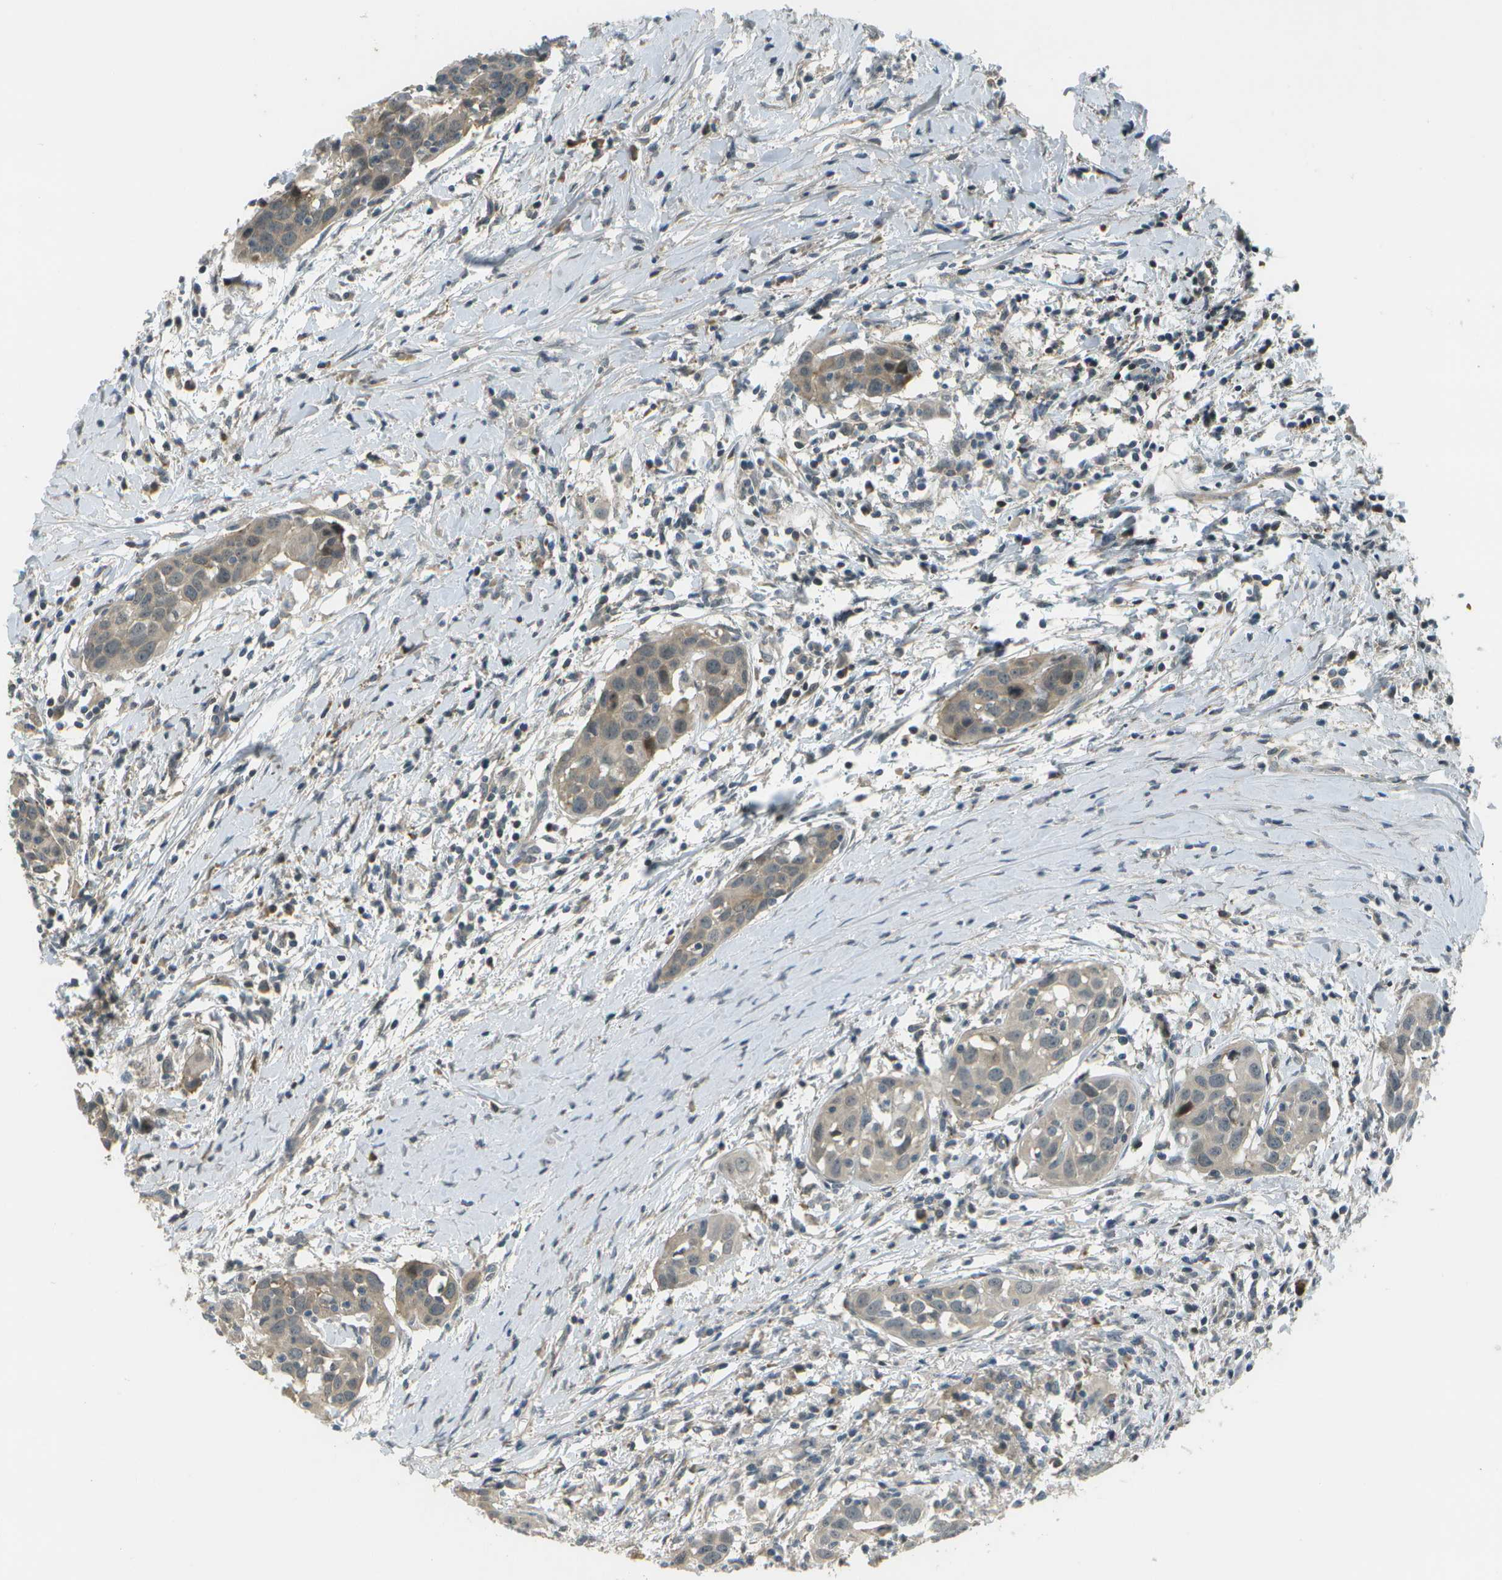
{"staining": {"intensity": "weak", "quantity": ">75%", "location": "cytoplasmic/membranous"}, "tissue": "head and neck cancer", "cell_type": "Tumor cells", "image_type": "cancer", "snomed": [{"axis": "morphology", "description": "Squamous cell carcinoma, NOS"}, {"axis": "topography", "description": "Oral tissue"}, {"axis": "topography", "description": "Head-Neck"}], "caption": "Tumor cells reveal weak cytoplasmic/membranous expression in about >75% of cells in squamous cell carcinoma (head and neck). The staining was performed using DAB (3,3'-diaminobenzidine) to visualize the protein expression in brown, while the nuclei were stained in blue with hematoxylin (Magnification: 20x).", "gene": "WNK2", "patient": {"sex": "female", "age": 50}}